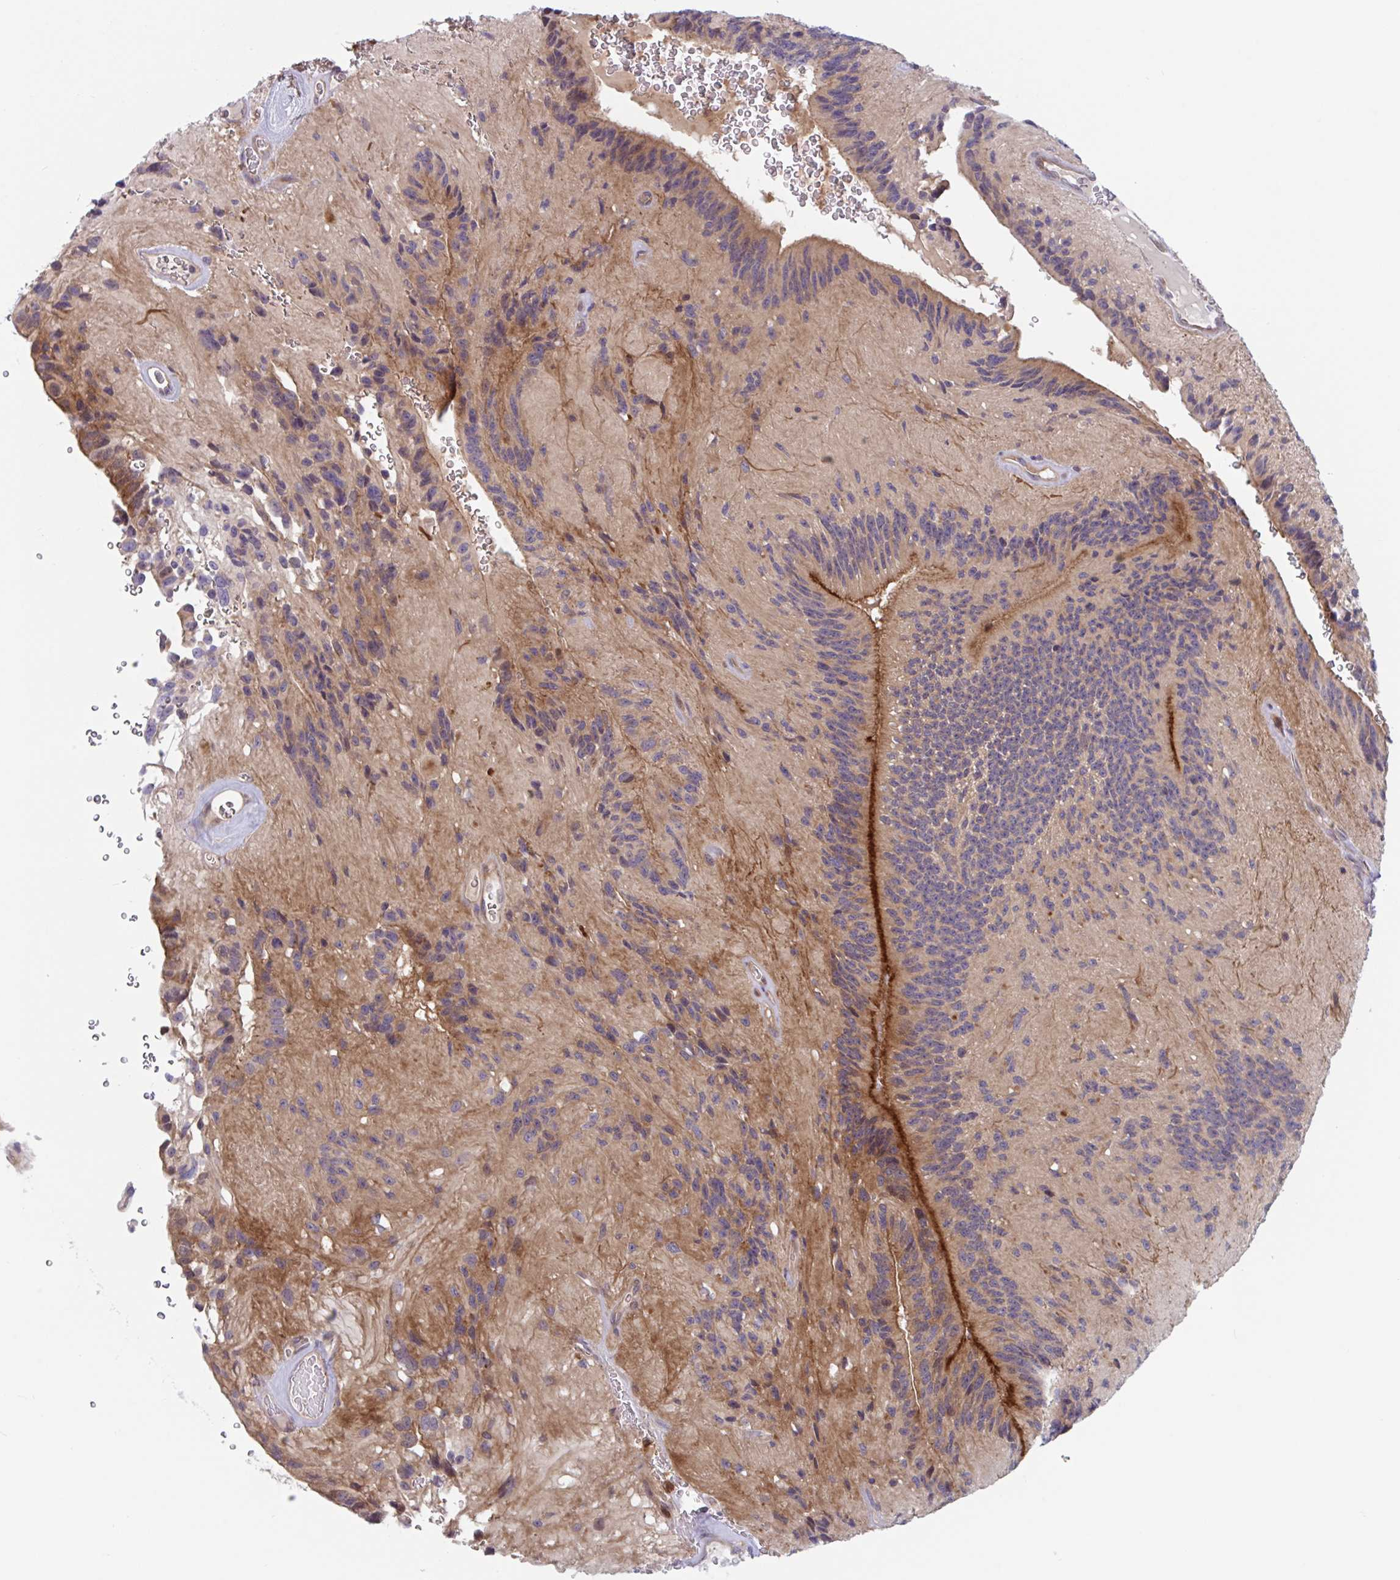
{"staining": {"intensity": "moderate", "quantity": "<25%", "location": "cytoplasmic/membranous,nuclear"}, "tissue": "glioma", "cell_type": "Tumor cells", "image_type": "cancer", "snomed": [{"axis": "morphology", "description": "Glioma, malignant, Low grade"}, {"axis": "topography", "description": "Brain"}], "caption": "Glioma was stained to show a protein in brown. There is low levels of moderate cytoplasmic/membranous and nuclear expression in about <25% of tumor cells. (Brightfield microscopy of DAB IHC at high magnification).", "gene": "LMNTD2", "patient": {"sex": "male", "age": 31}}